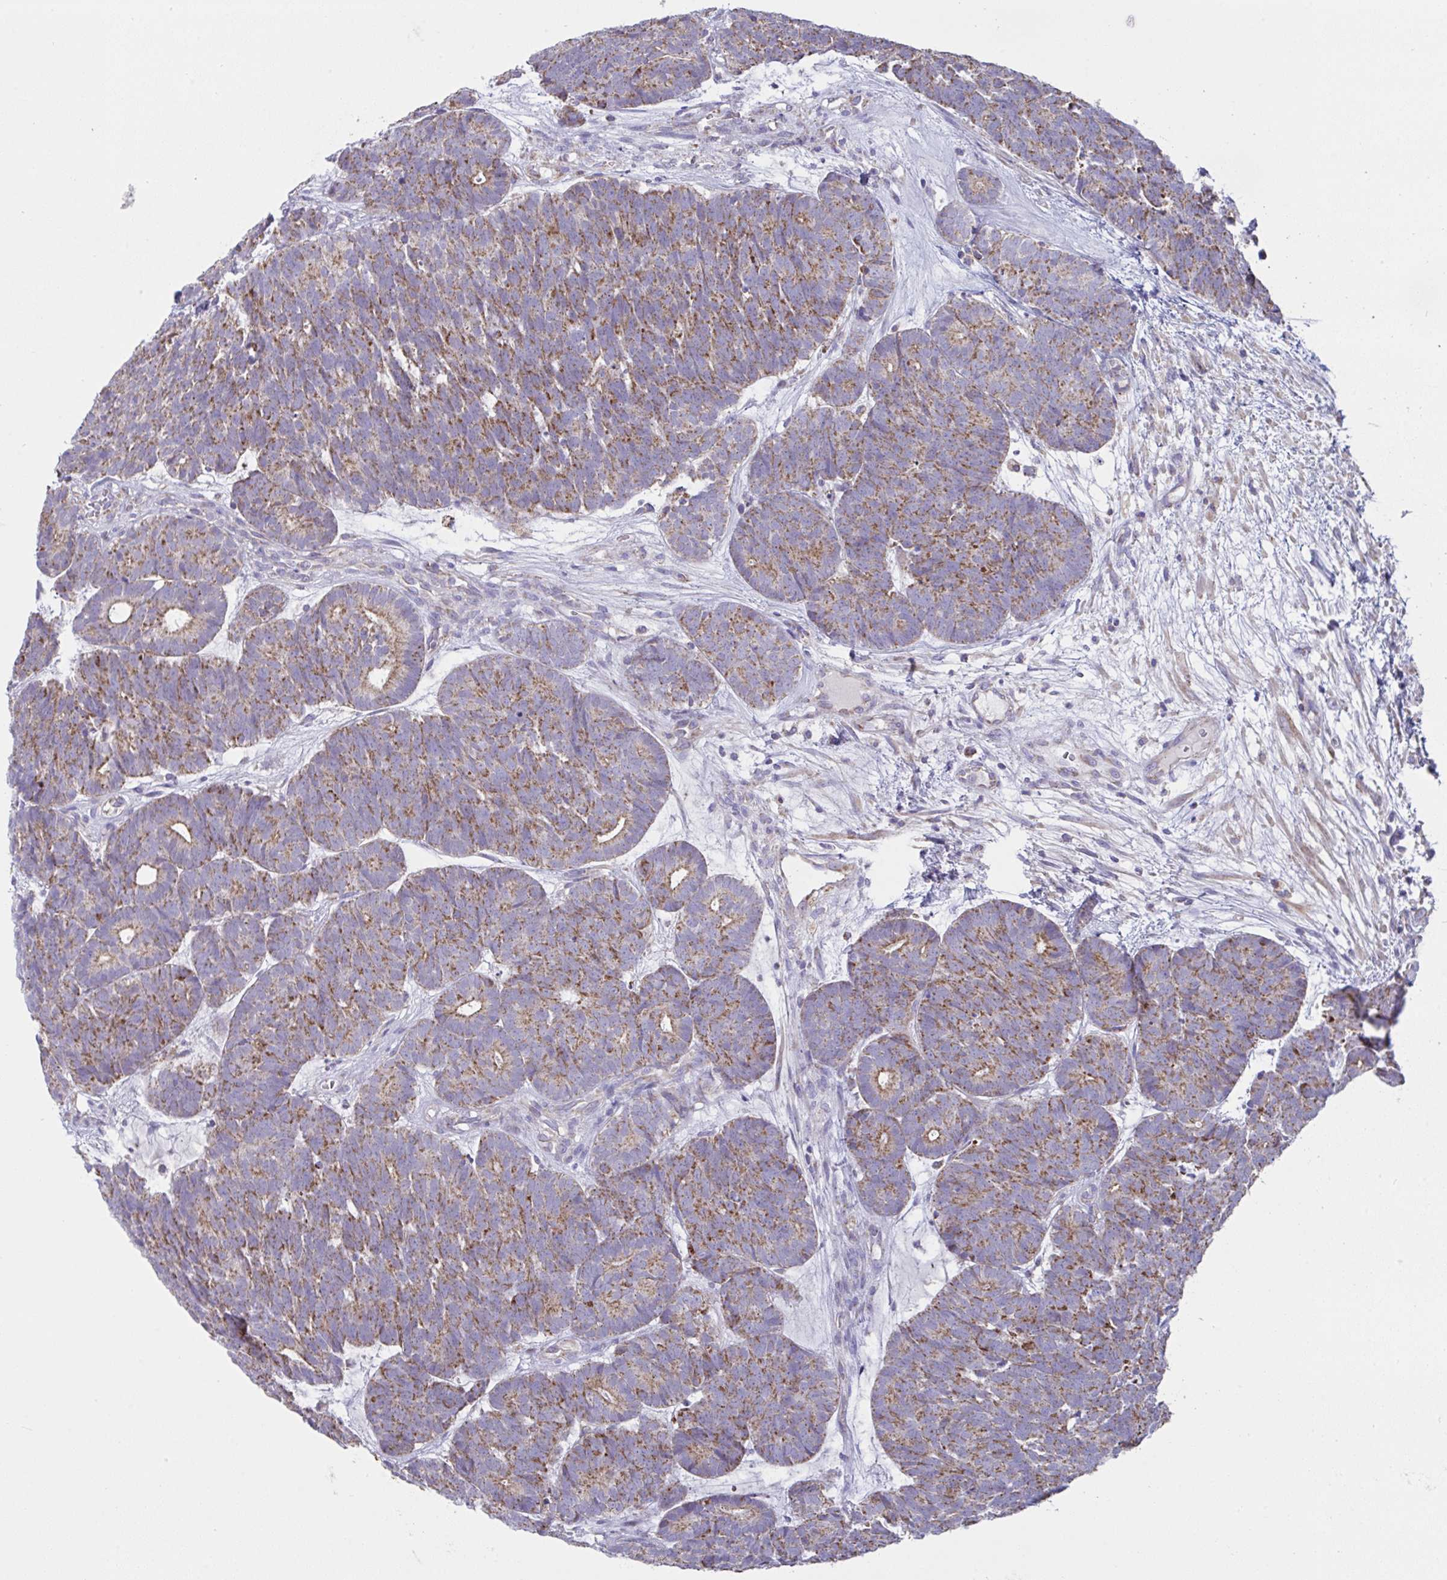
{"staining": {"intensity": "moderate", "quantity": ">75%", "location": "cytoplasmic/membranous"}, "tissue": "head and neck cancer", "cell_type": "Tumor cells", "image_type": "cancer", "snomed": [{"axis": "morphology", "description": "Adenocarcinoma, NOS"}, {"axis": "topography", "description": "Head-Neck"}], "caption": "A histopathology image showing moderate cytoplasmic/membranous expression in about >75% of tumor cells in head and neck cancer, as visualized by brown immunohistochemical staining.", "gene": "DOK7", "patient": {"sex": "female", "age": 81}}